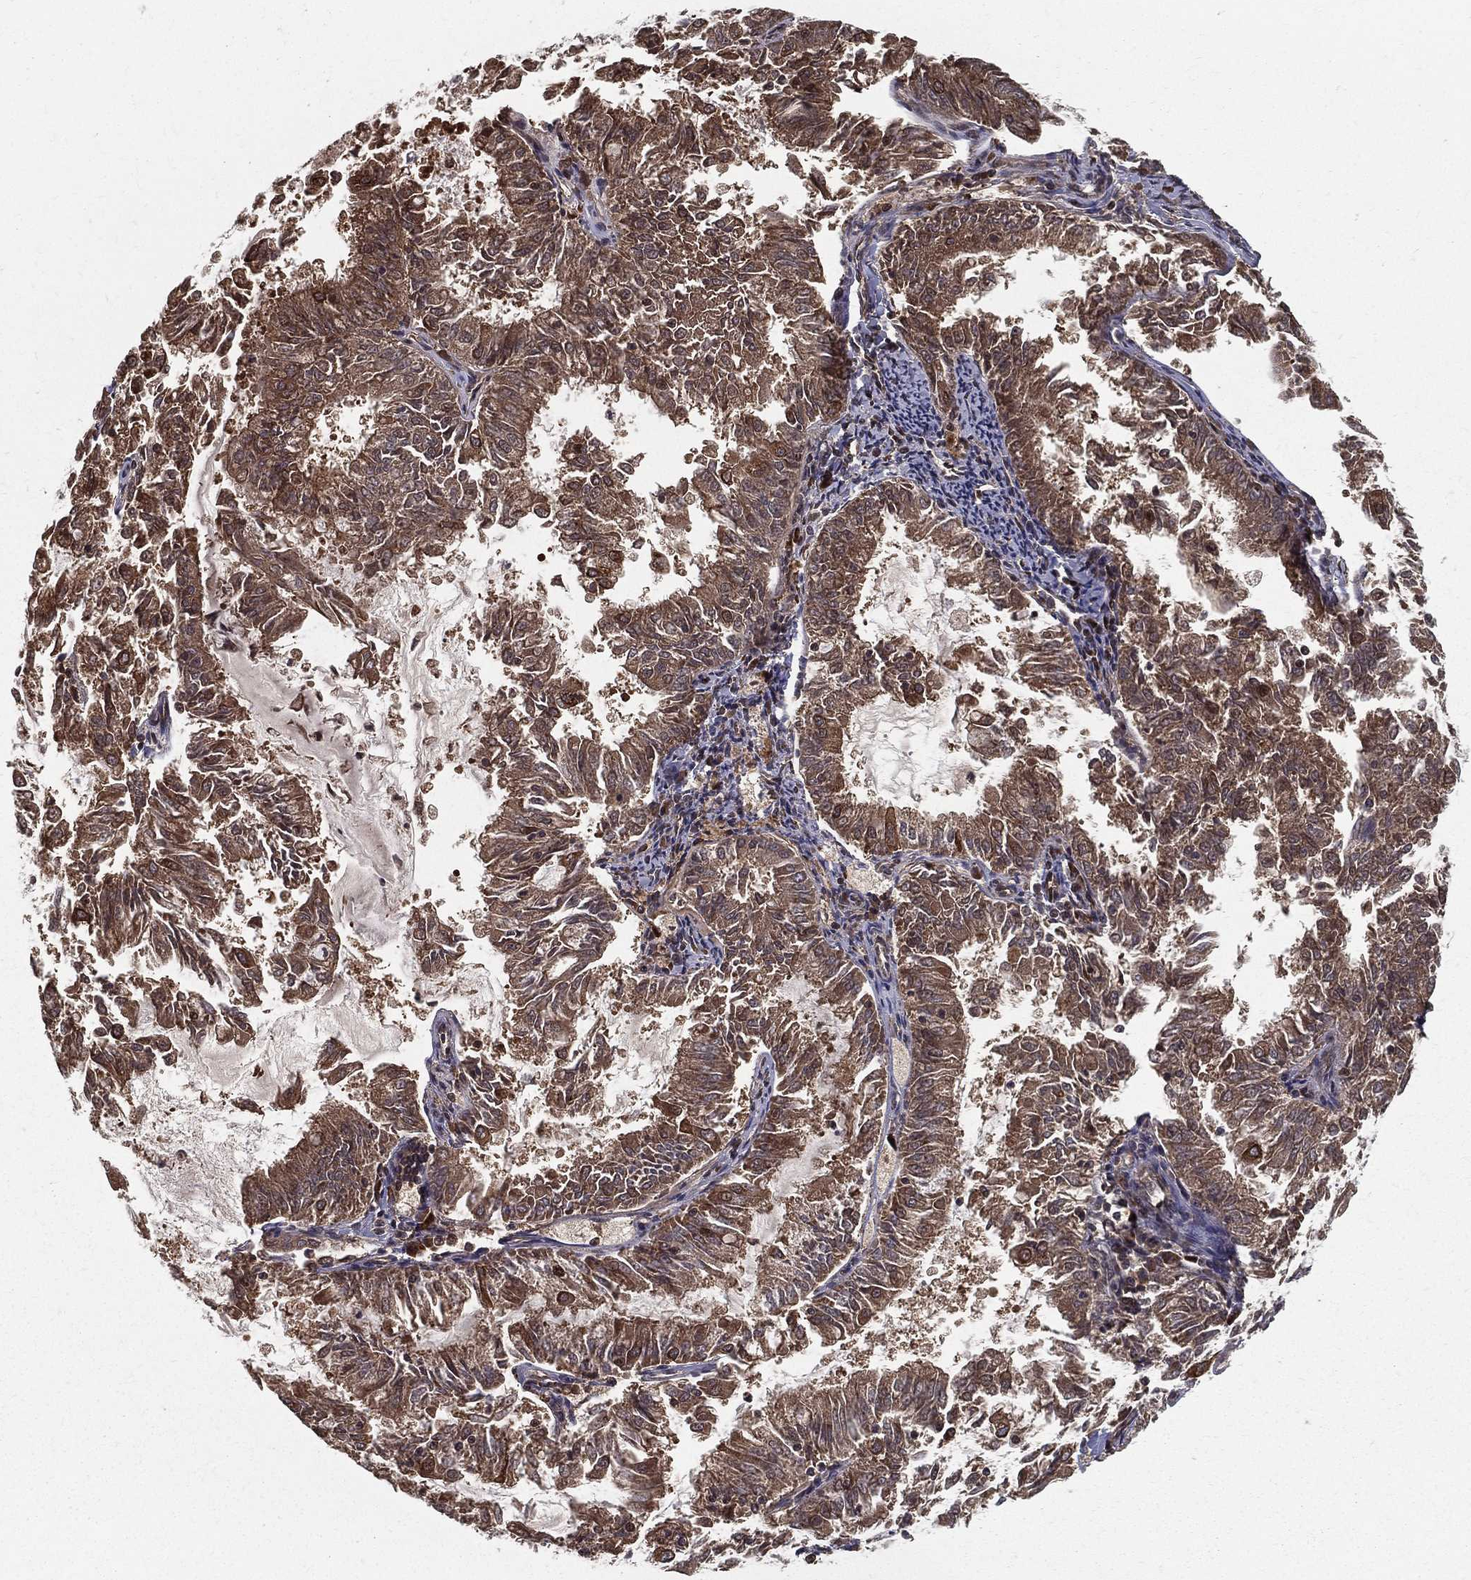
{"staining": {"intensity": "moderate", "quantity": ">75%", "location": "cytoplasmic/membranous"}, "tissue": "endometrial cancer", "cell_type": "Tumor cells", "image_type": "cancer", "snomed": [{"axis": "morphology", "description": "Adenocarcinoma, NOS"}, {"axis": "topography", "description": "Endometrium"}], "caption": "About >75% of tumor cells in human endometrial adenocarcinoma demonstrate moderate cytoplasmic/membranous protein positivity as visualized by brown immunohistochemical staining.", "gene": "SLC6A6", "patient": {"sex": "female", "age": 57}}